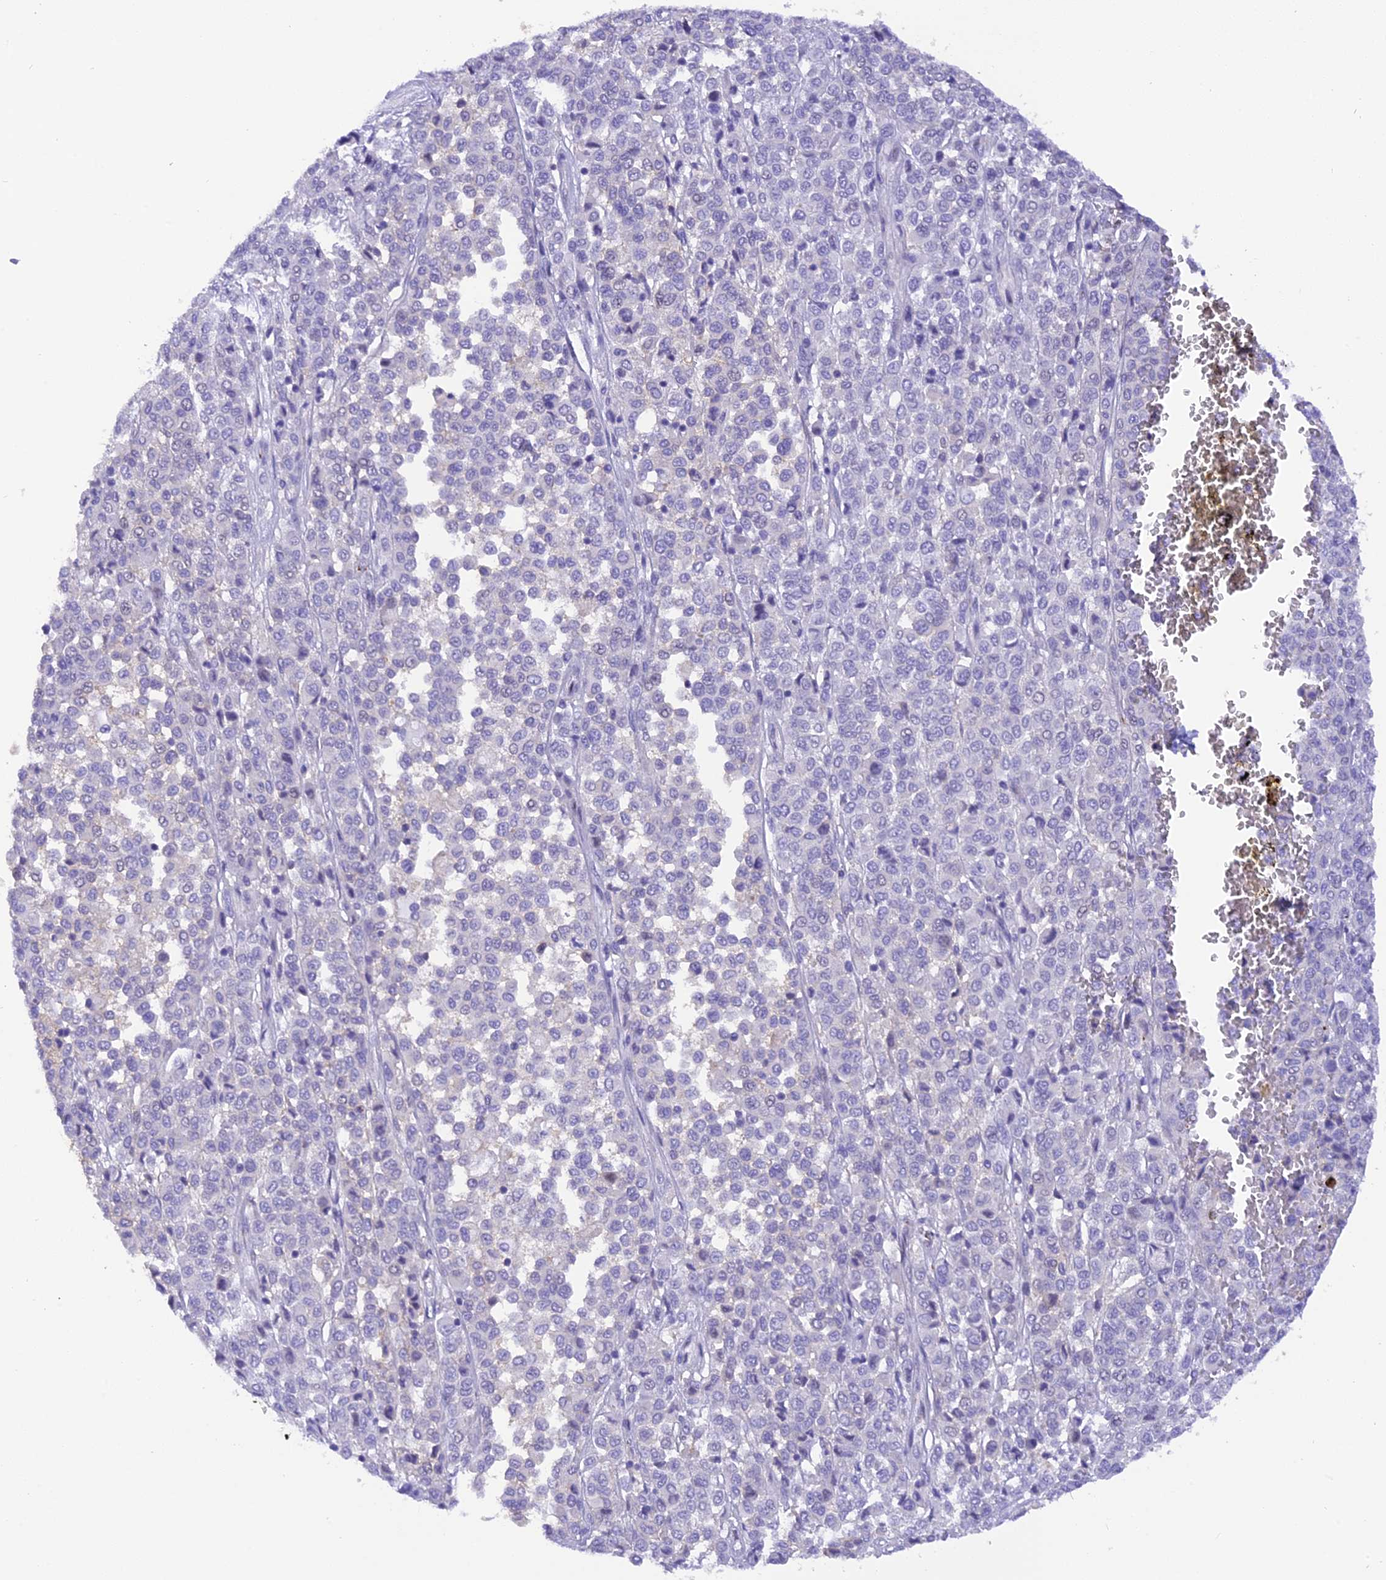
{"staining": {"intensity": "negative", "quantity": "none", "location": "none"}, "tissue": "melanoma", "cell_type": "Tumor cells", "image_type": "cancer", "snomed": [{"axis": "morphology", "description": "Malignant melanoma, Metastatic site"}, {"axis": "topography", "description": "Pancreas"}], "caption": "There is no significant positivity in tumor cells of melanoma.", "gene": "COL6A5", "patient": {"sex": "female", "age": 30}}